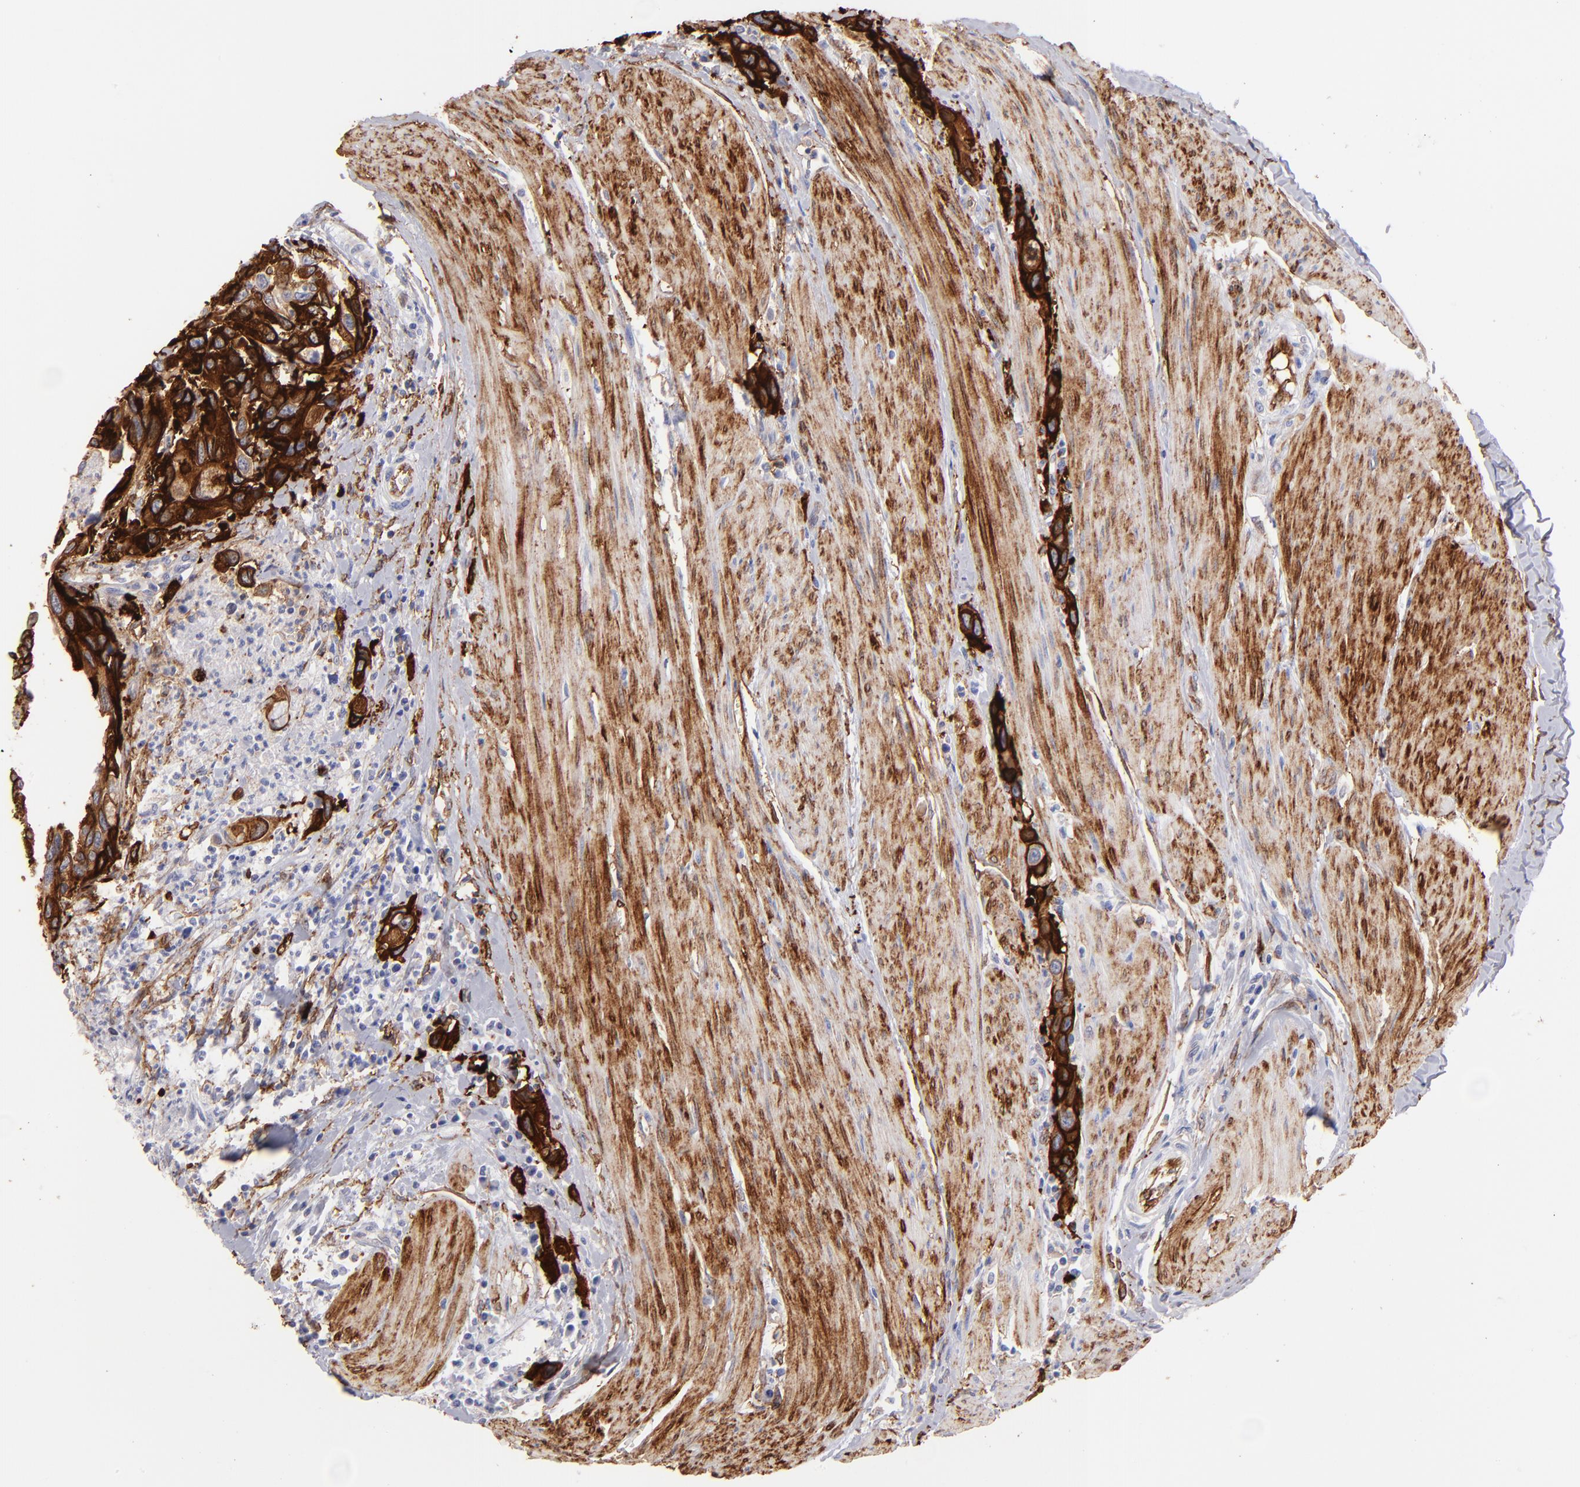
{"staining": {"intensity": "strong", "quantity": ">75%", "location": "cytoplasmic/membranous"}, "tissue": "urothelial cancer", "cell_type": "Tumor cells", "image_type": "cancer", "snomed": [{"axis": "morphology", "description": "Urothelial carcinoma, High grade"}, {"axis": "topography", "description": "Urinary bladder"}], "caption": "A brown stain shows strong cytoplasmic/membranous positivity of a protein in high-grade urothelial carcinoma tumor cells. (DAB (3,3'-diaminobenzidine) IHC, brown staining for protein, blue staining for nuclei).", "gene": "AHNAK2", "patient": {"sex": "male", "age": 66}}